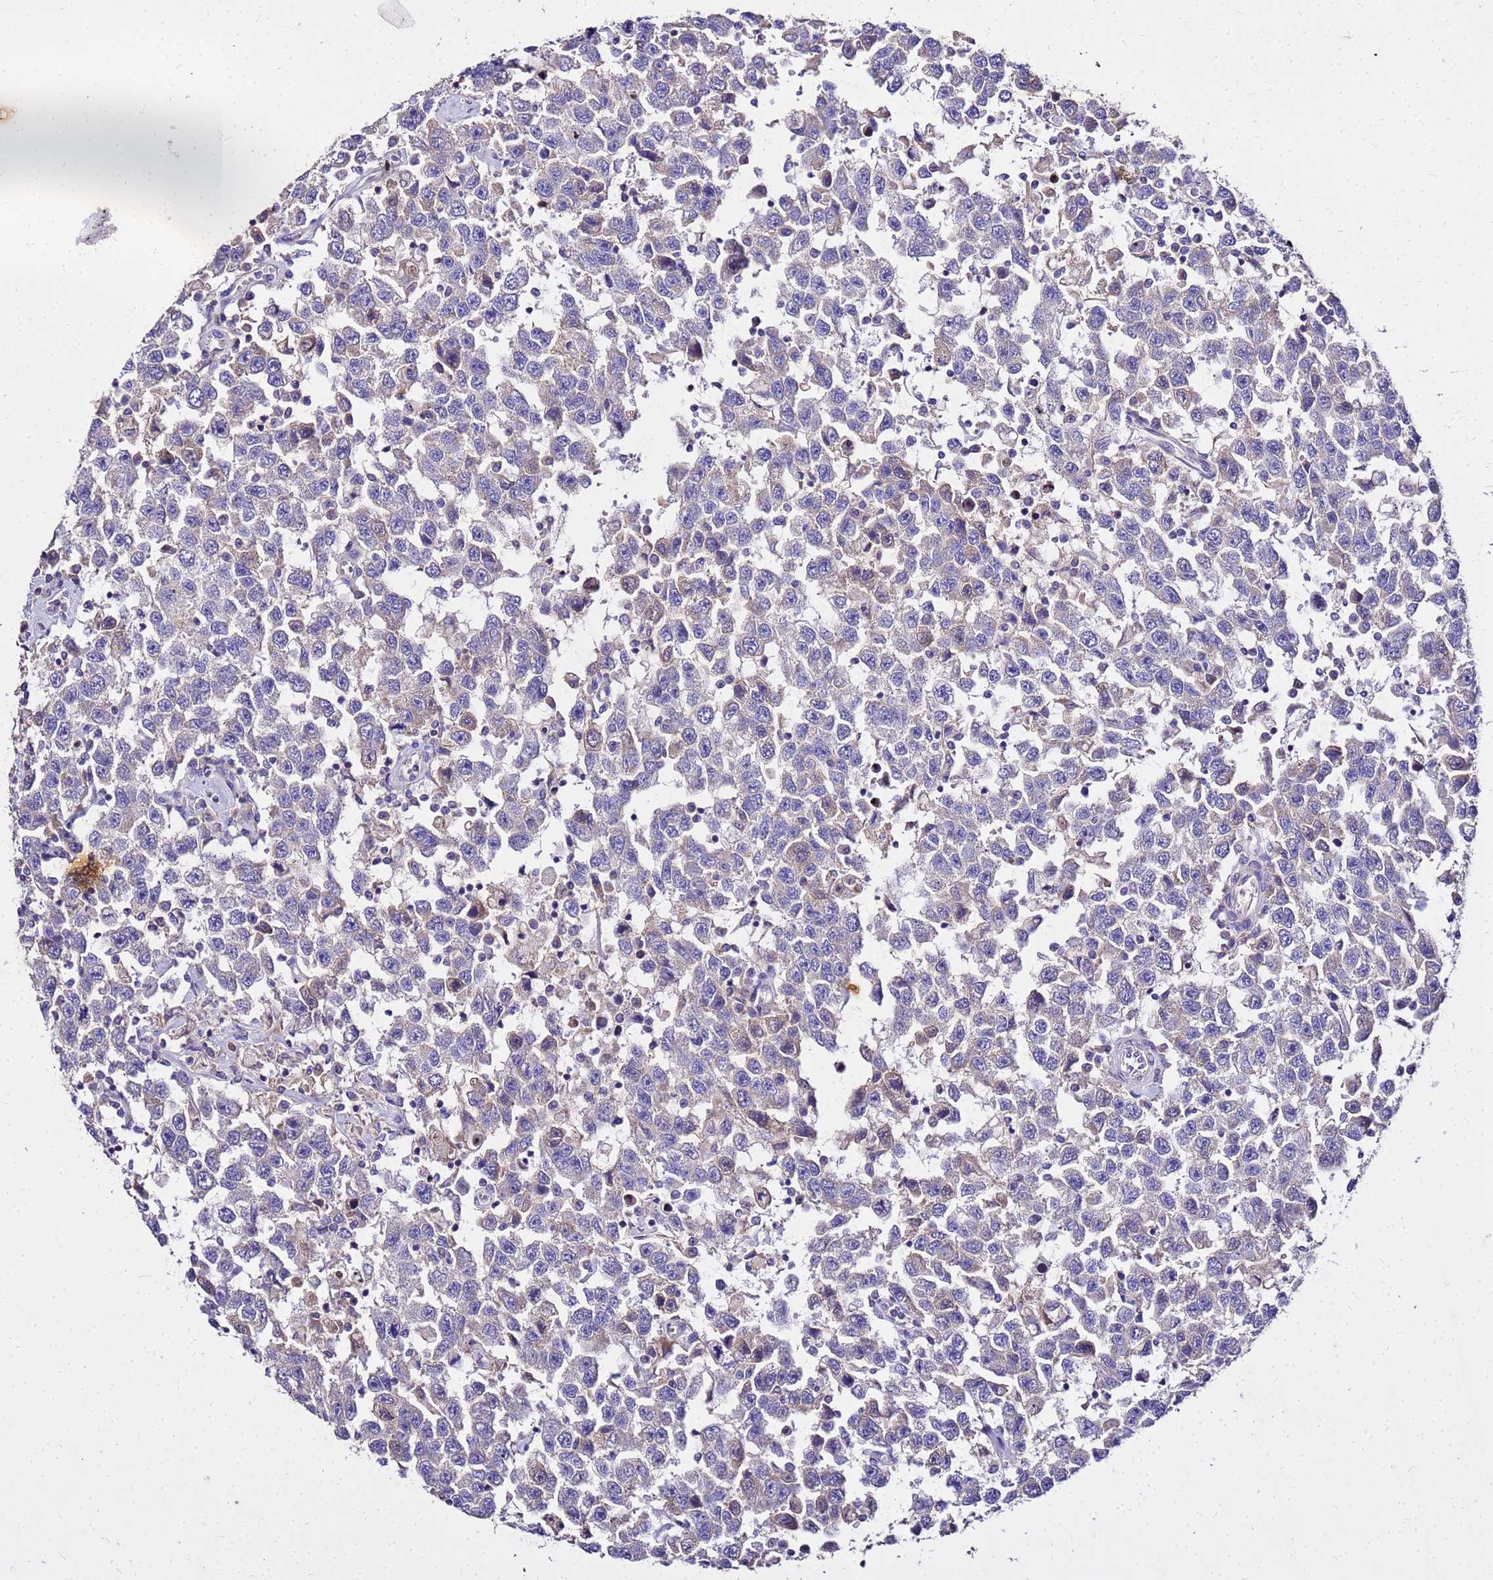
{"staining": {"intensity": "negative", "quantity": "none", "location": "none"}, "tissue": "testis cancer", "cell_type": "Tumor cells", "image_type": "cancer", "snomed": [{"axis": "morphology", "description": "Seminoma, NOS"}, {"axis": "topography", "description": "Testis"}], "caption": "Human testis cancer (seminoma) stained for a protein using IHC demonstrates no staining in tumor cells.", "gene": "COX14", "patient": {"sex": "male", "age": 41}}